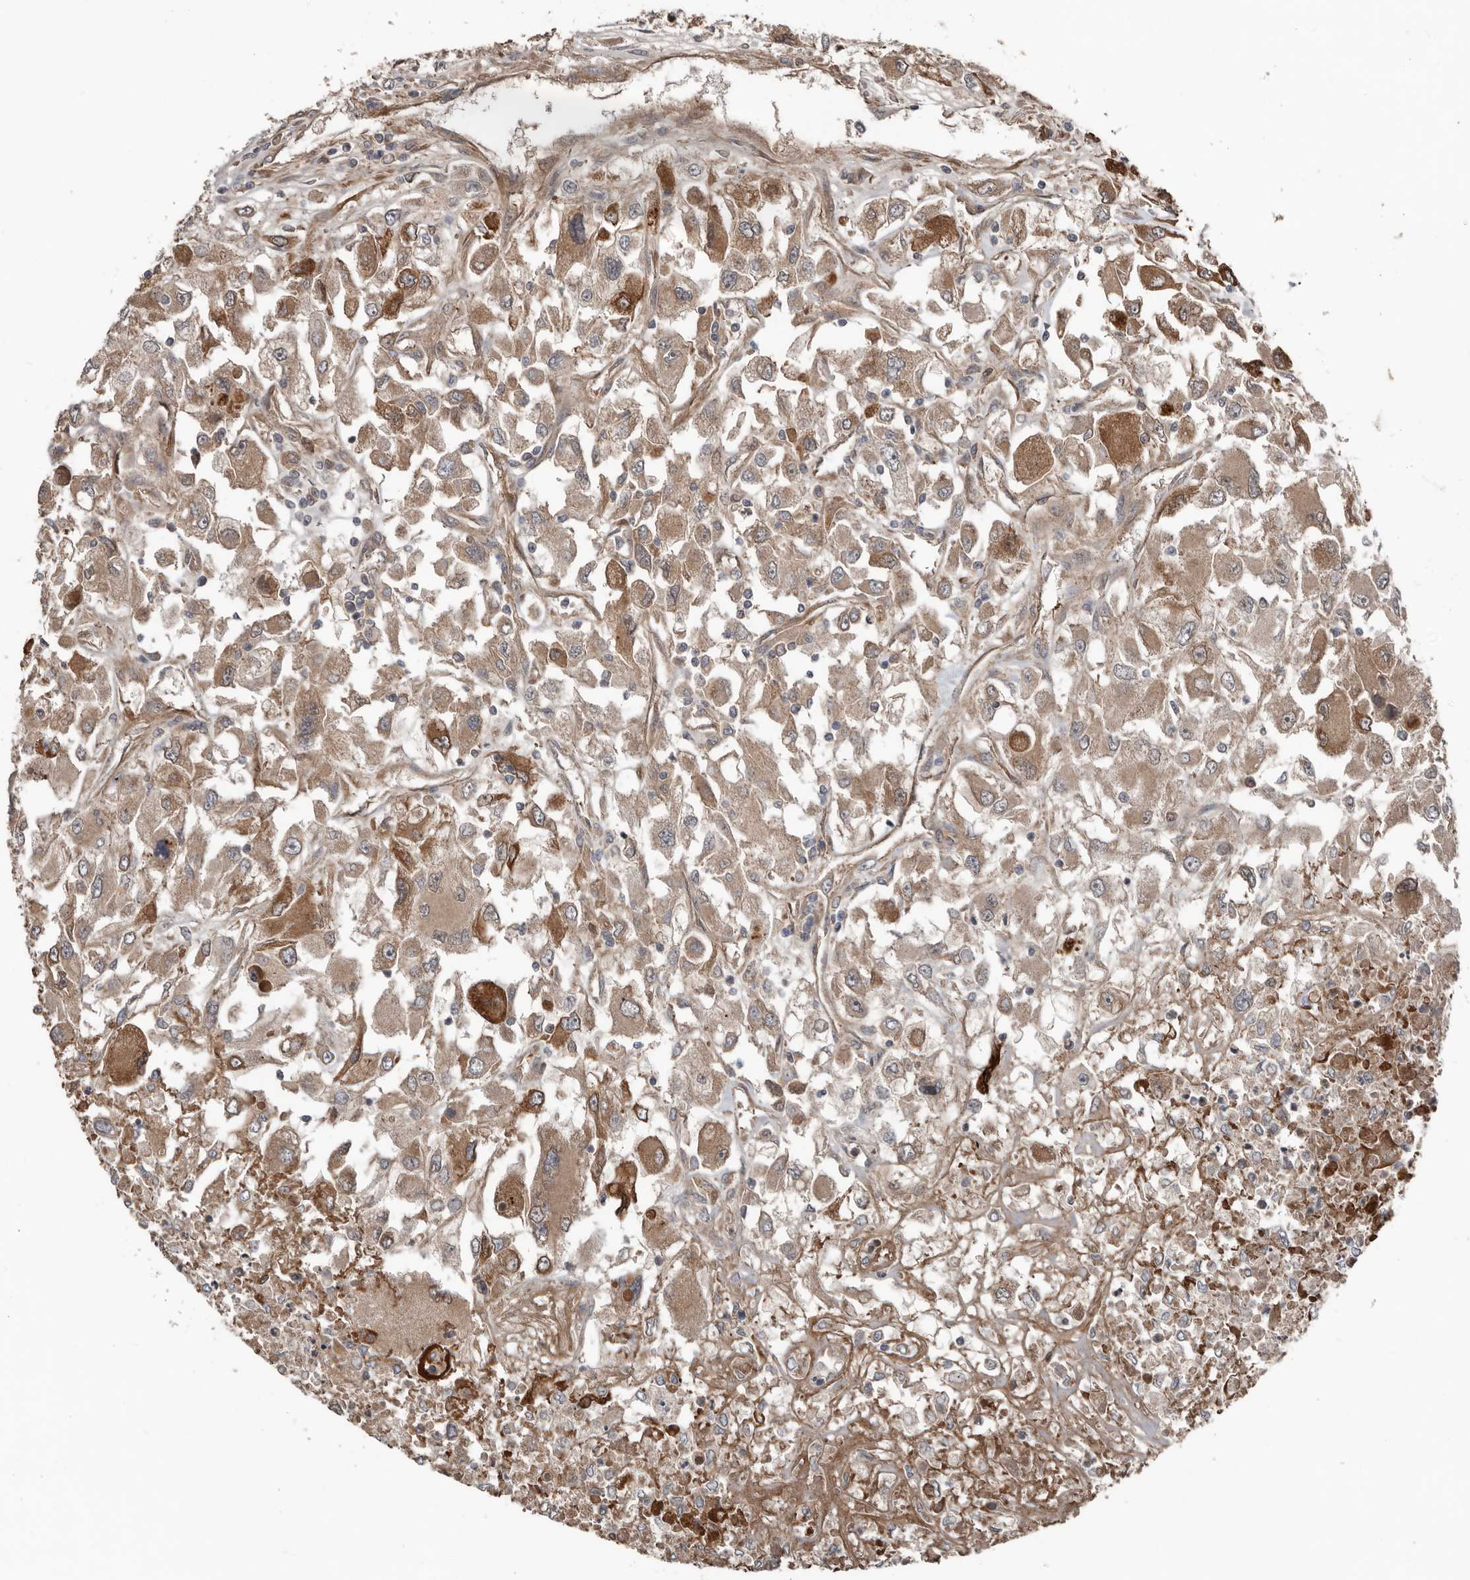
{"staining": {"intensity": "moderate", "quantity": ">75%", "location": "cytoplasmic/membranous"}, "tissue": "renal cancer", "cell_type": "Tumor cells", "image_type": "cancer", "snomed": [{"axis": "morphology", "description": "Adenocarcinoma, NOS"}, {"axis": "topography", "description": "Kidney"}], "caption": "This histopathology image reveals immunohistochemistry staining of human renal cancer (adenocarcinoma), with medium moderate cytoplasmic/membranous staining in about >75% of tumor cells.", "gene": "DNAJB4", "patient": {"sex": "female", "age": 52}}